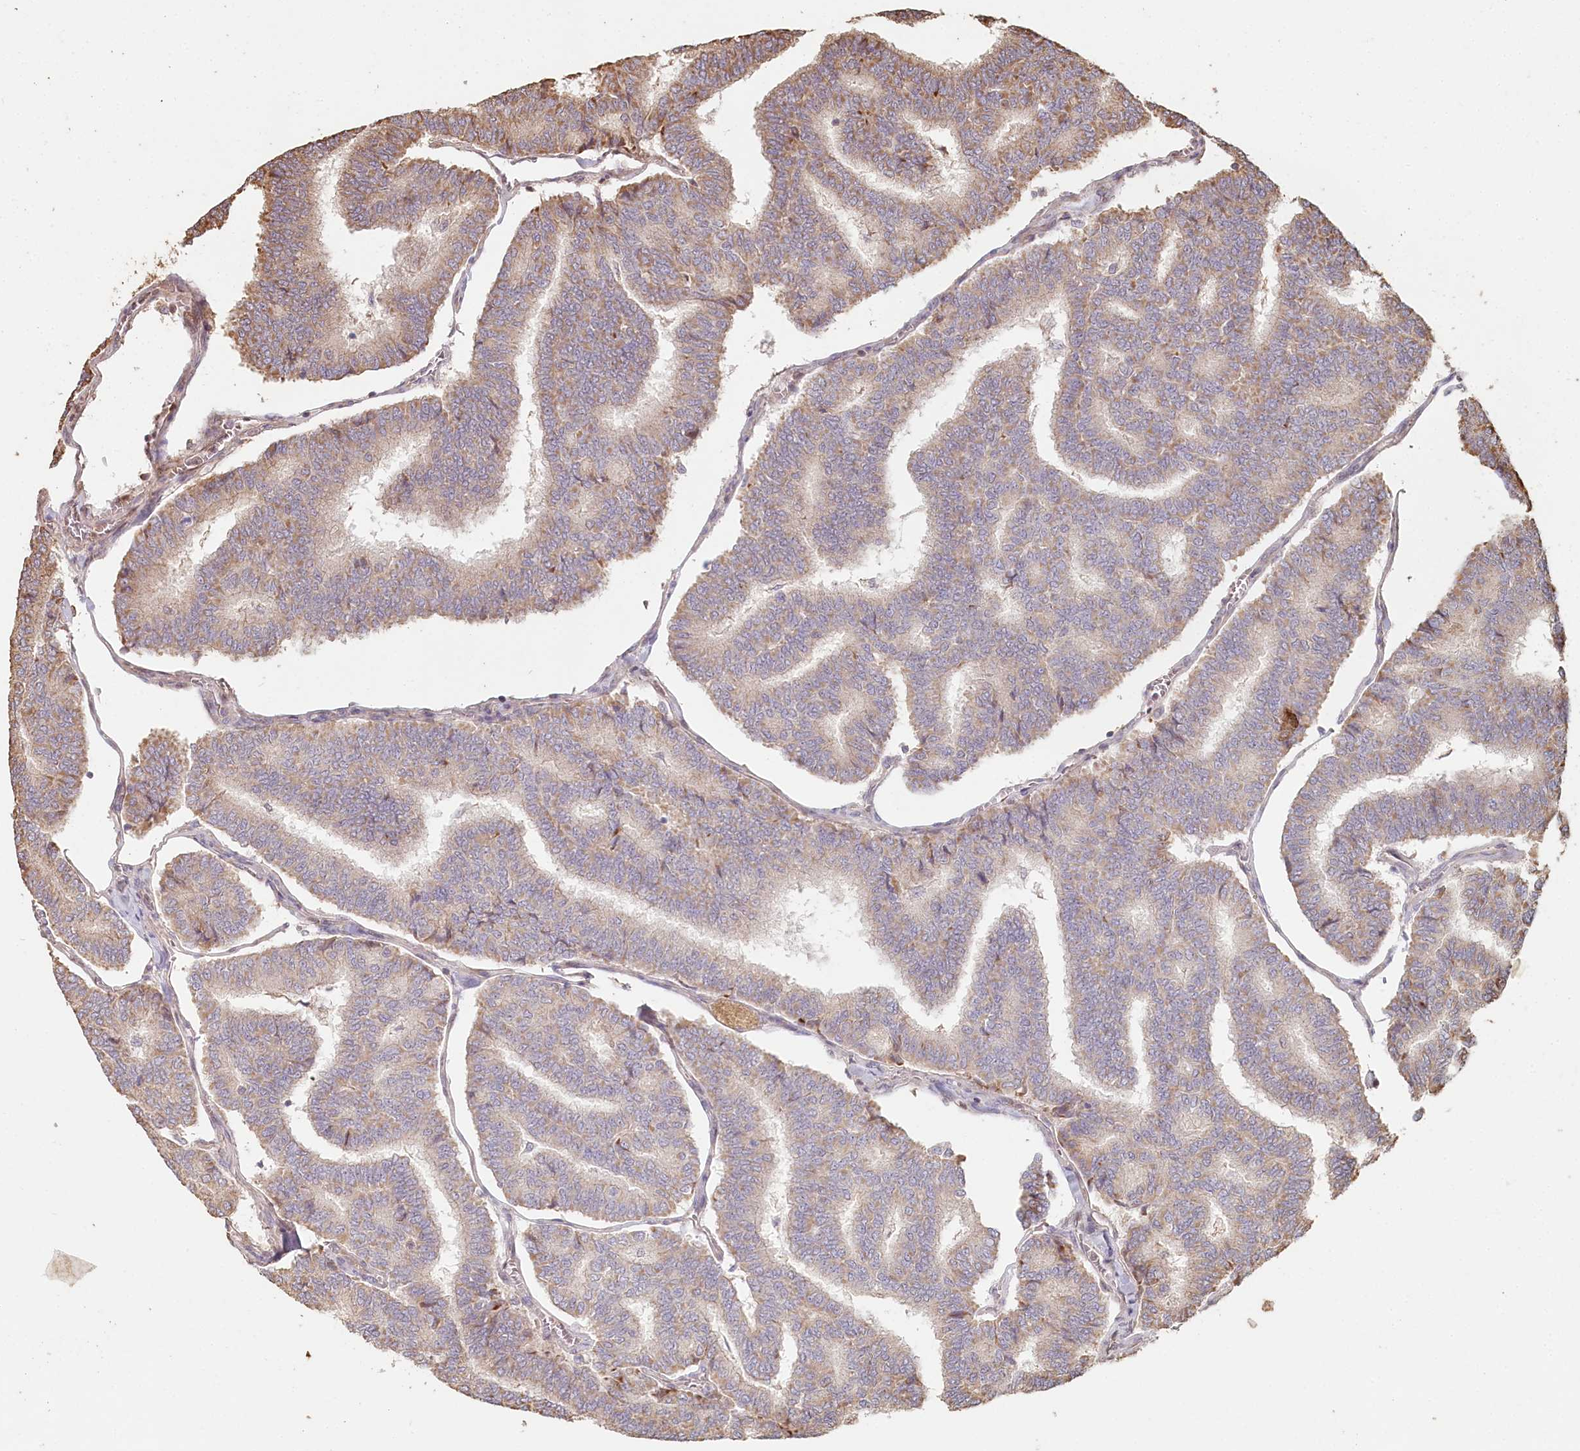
{"staining": {"intensity": "weak", "quantity": "<25%", "location": "cytoplasmic/membranous"}, "tissue": "thyroid cancer", "cell_type": "Tumor cells", "image_type": "cancer", "snomed": [{"axis": "morphology", "description": "Papillary adenocarcinoma, NOS"}, {"axis": "topography", "description": "Thyroid gland"}], "caption": "IHC of thyroid cancer (papillary adenocarcinoma) shows no staining in tumor cells.", "gene": "HAL", "patient": {"sex": "female", "age": 35}}